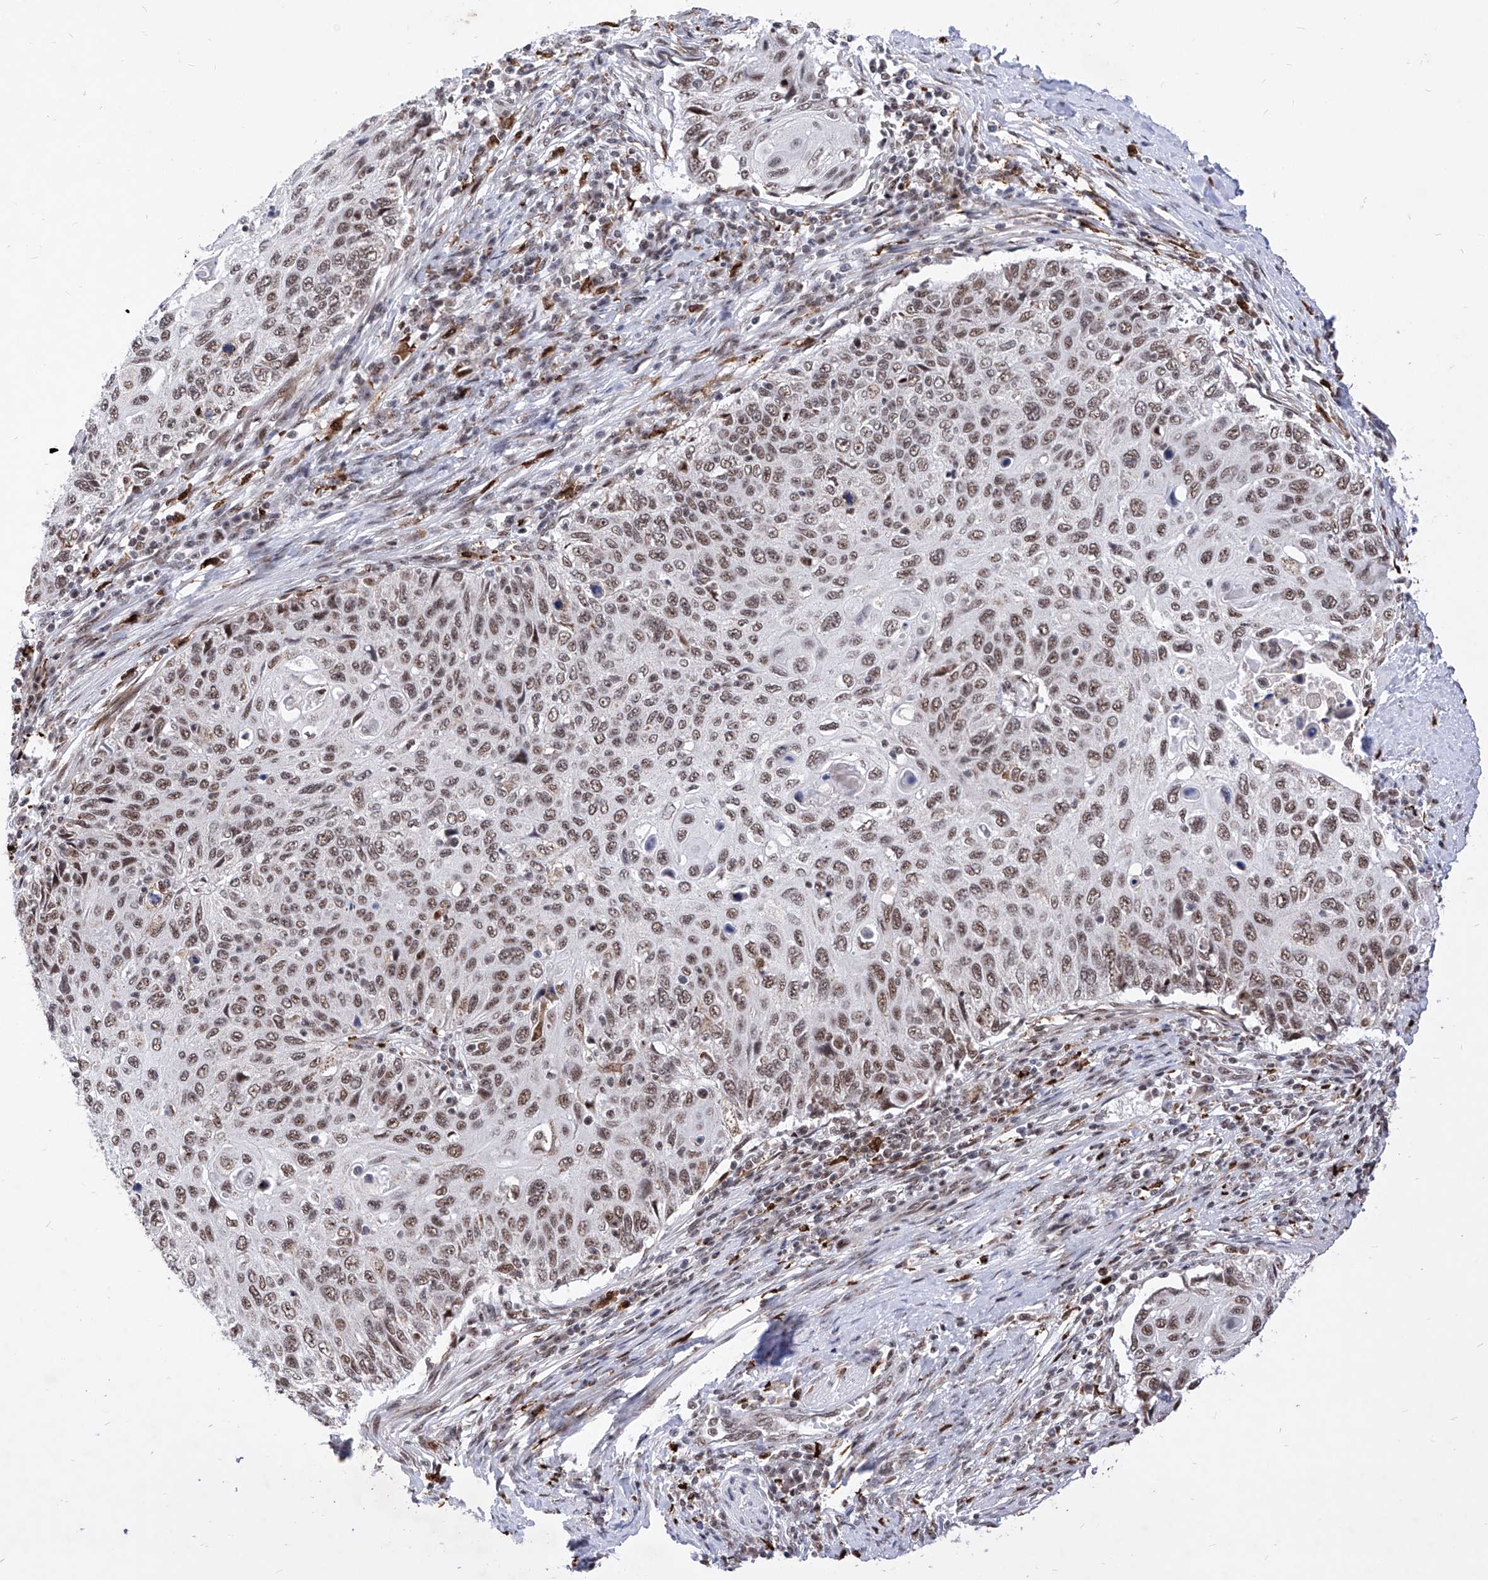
{"staining": {"intensity": "moderate", "quantity": ">75%", "location": "nuclear"}, "tissue": "cervical cancer", "cell_type": "Tumor cells", "image_type": "cancer", "snomed": [{"axis": "morphology", "description": "Squamous cell carcinoma, NOS"}, {"axis": "topography", "description": "Cervix"}], "caption": "Brown immunohistochemical staining in human squamous cell carcinoma (cervical) reveals moderate nuclear staining in approximately >75% of tumor cells. The staining was performed using DAB (3,3'-diaminobenzidine), with brown indicating positive protein expression. Nuclei are stained blue with hematoxylin.", "gene": "PHF5A", "patient": {"sex": "female", "age": 70}}